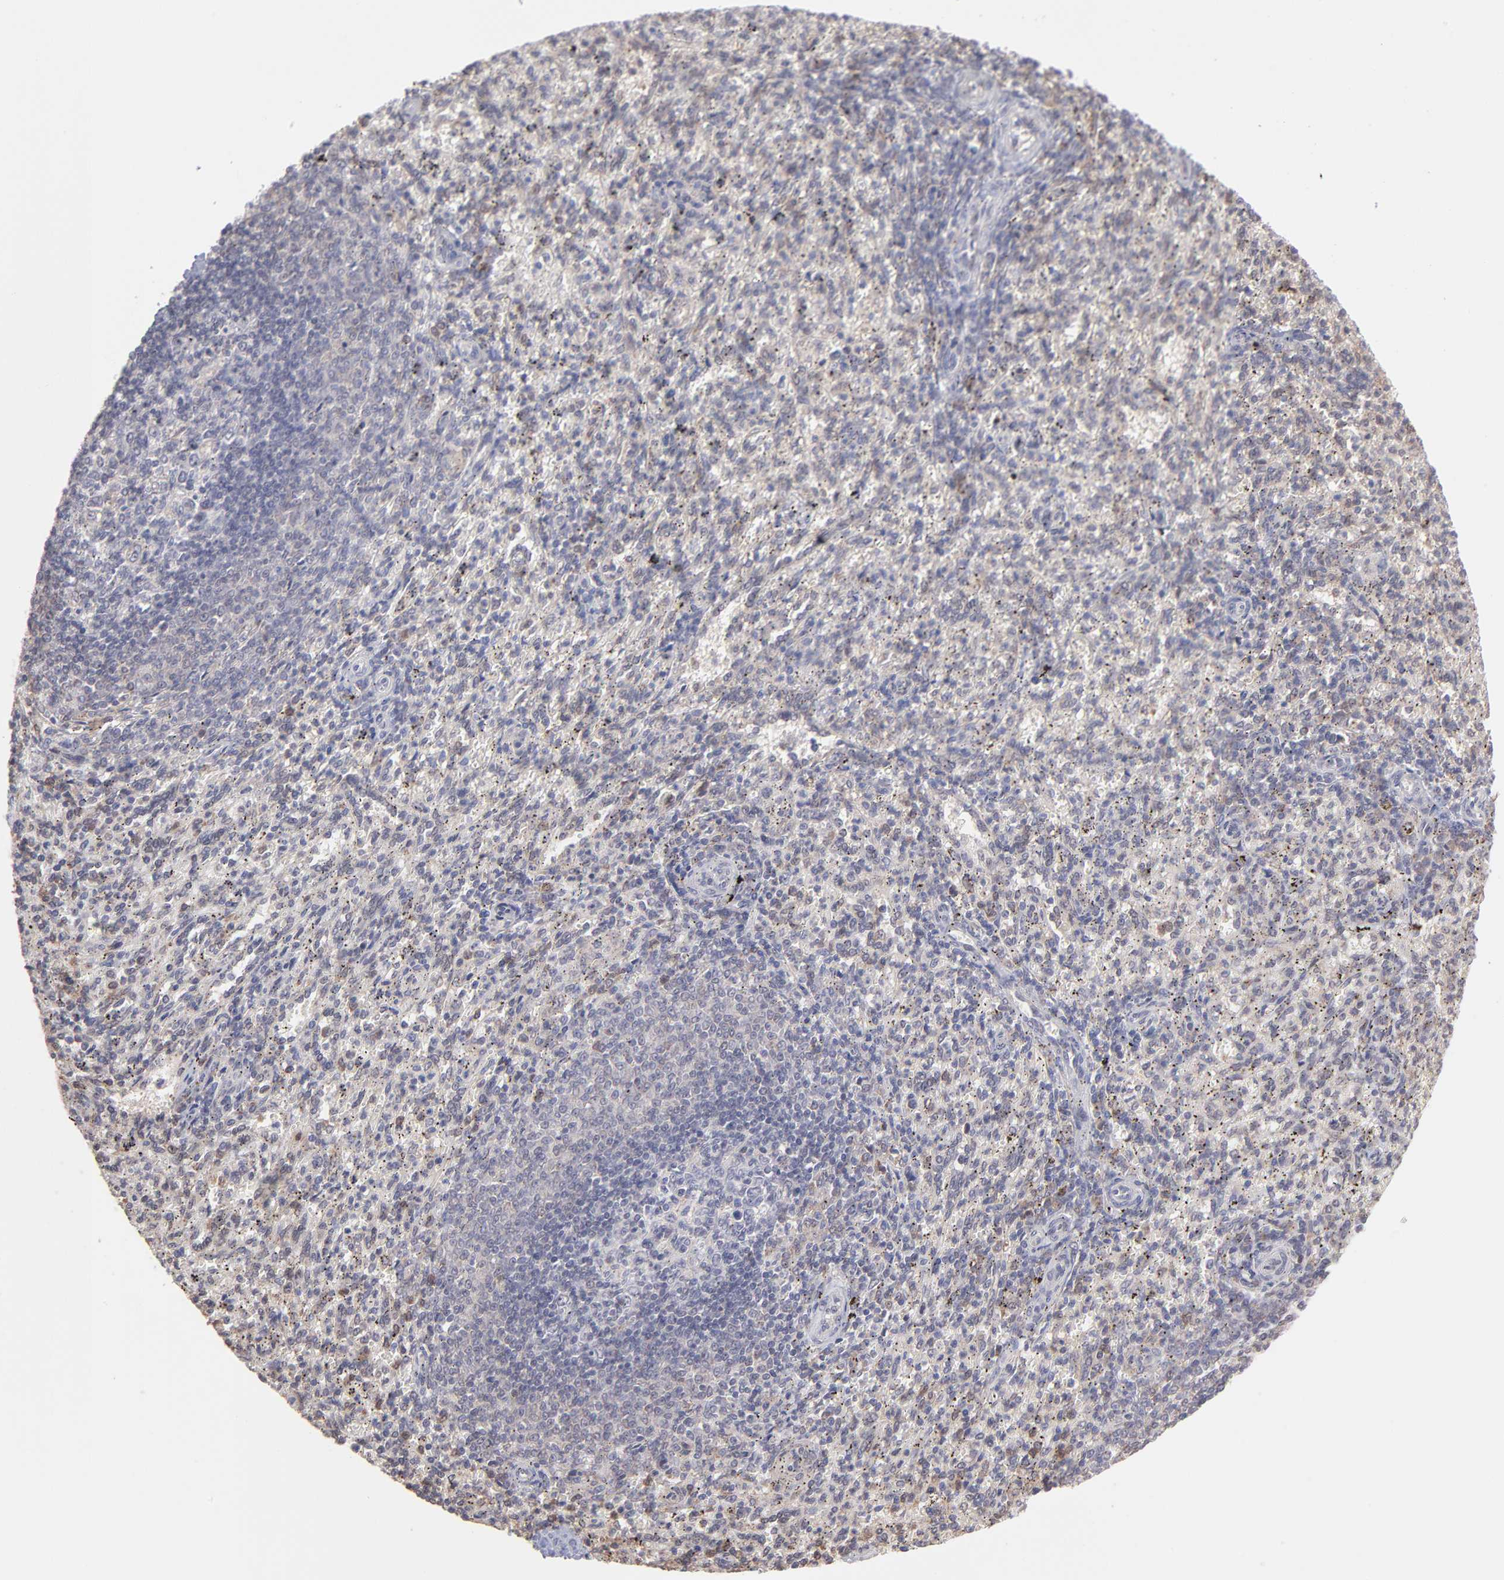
{"staining": {"intensity": "negative", "quantity": "none", "location": "none"}, "tissue": "spleen", "cell_type": "Cells in red pulp", "image_type": "normal", "snomed": [{"axis": "morphology", "description": "Normal tissue, NOS"}, {"axis": "topography", "description": "Spleen"}], "caption": "An image of spleen stained for a protein reveals no brown staining in cells in red pulp. (DAB (3,3'-diaminobenzidine) immunohistochemistry with hematoxylin counter stain).", "gene": "OAS1", "patient": {"sex": "female", "age": 10}}